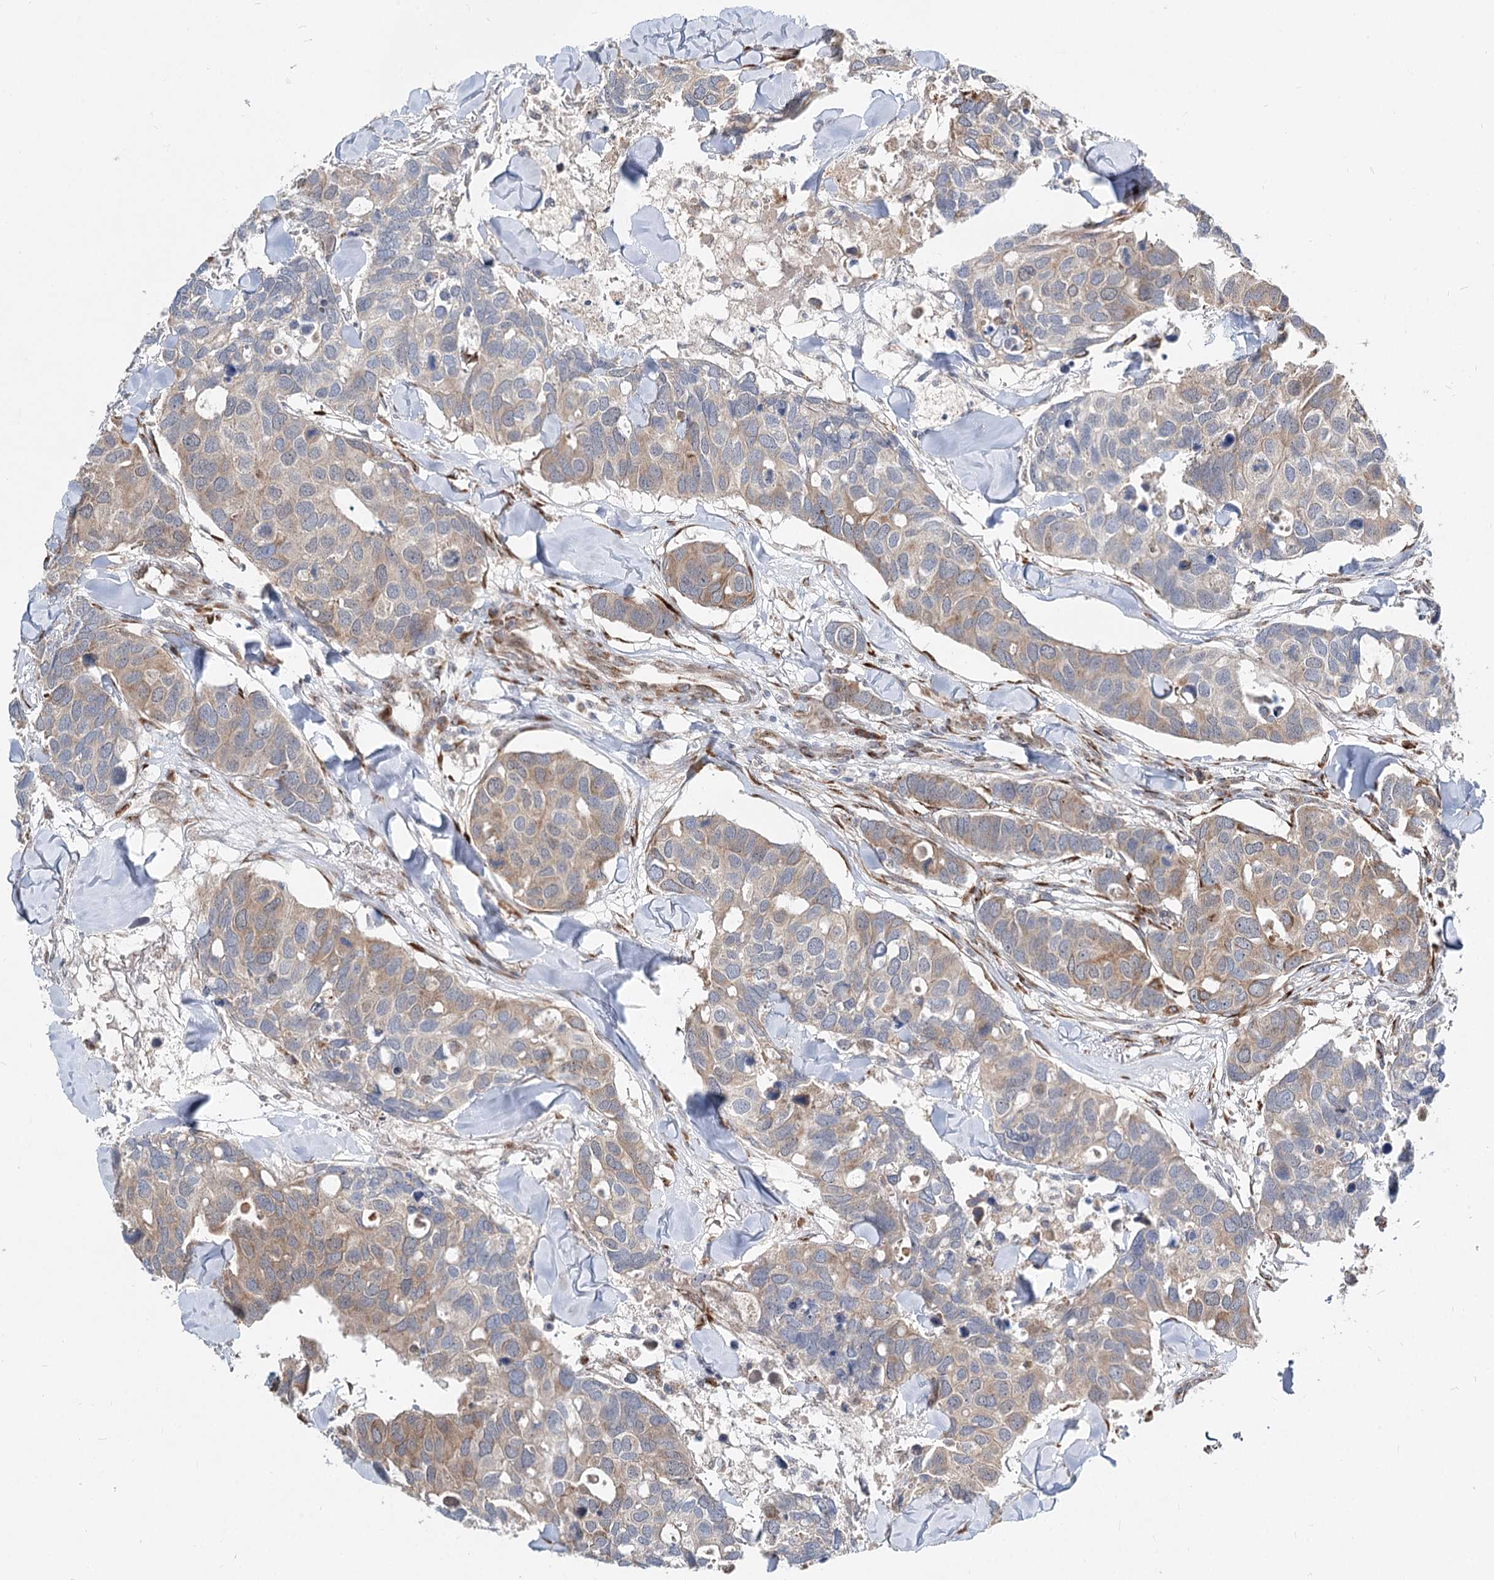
{"staining": {"intensity": "weak", "quantity": "25%-75%", "location": "cytoplasmic/membranous"}, "tissue": "breast cancer", "cell_type": "Tumor cells", "image_type": "cancer", "snomed": [{"axis": "morphology", "description": "Duct carcinoma"}, {"axis": "topography", "description": "Breast"}], "caption": "Immunohistochemical staining of breast cancer (invasive ductal carcinoma) demonstrates low levels of weak cytoplasmic/membranous protein expression in approximately 25%-75% of tumor cells.", "gene": "SPART", "patient": {"sex": "female", "age": 83}}